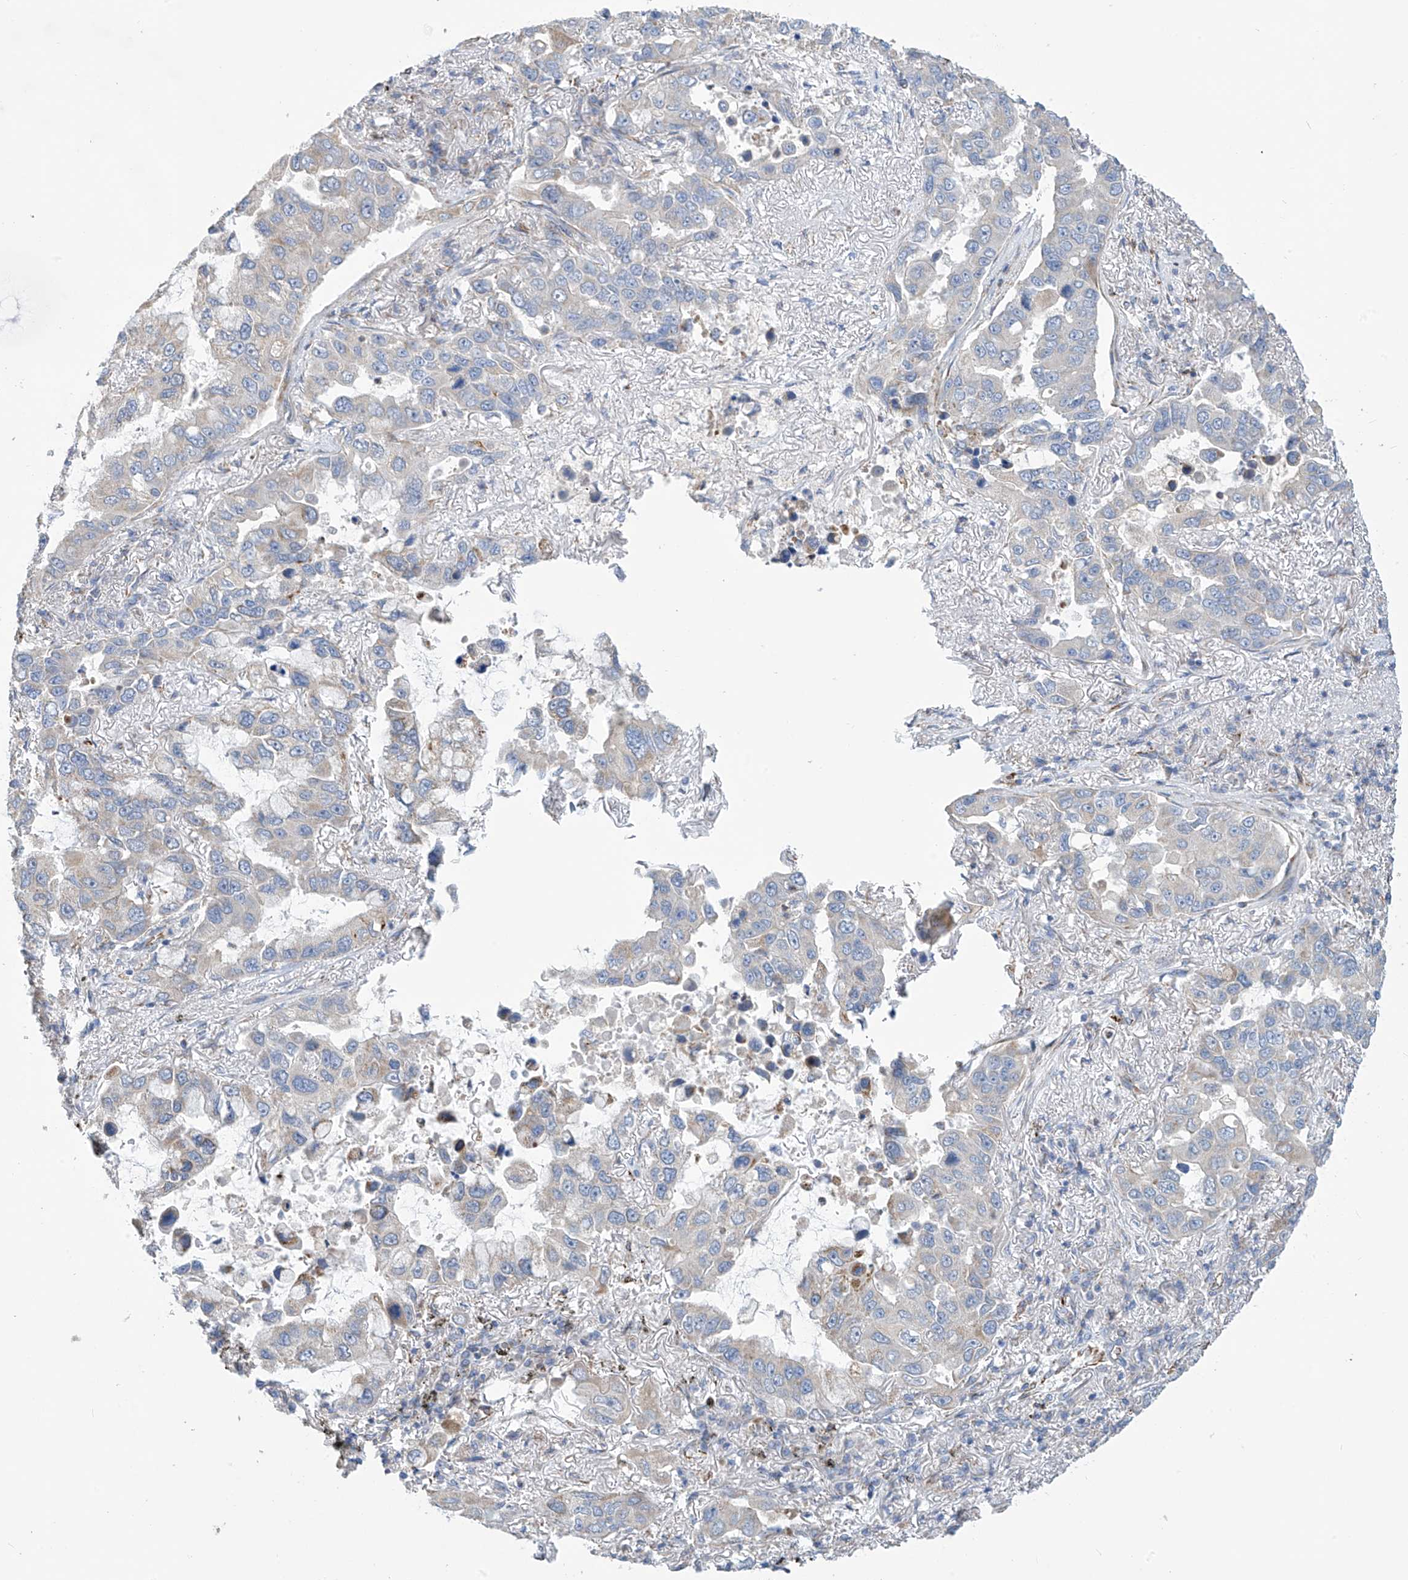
{"staining": {"intensity": "weak", "quantity": "<25%", "location": "cytoplasmic/membranous"}, "tissue": "lung cancer", "cell_type": "Tumor cells", "image_type": "cancer", "snomed": [{"axis": "morphology", "description": "Adenocarcinoma, NOS"}, {"axis": "topography", "description": "Lung"}], "caption": "The immunohistochemistry (IHC) image has no significant staining in tumor cells of lung adenocarcinoma tissue. The staining was performed using DAB to visualize the protein expression in brown, while the nuclei were stained in blue with hematoxylin (Magnification: 20x).", "gene": "EIF5B", "patient": {"sex": "male", "age": 64}}